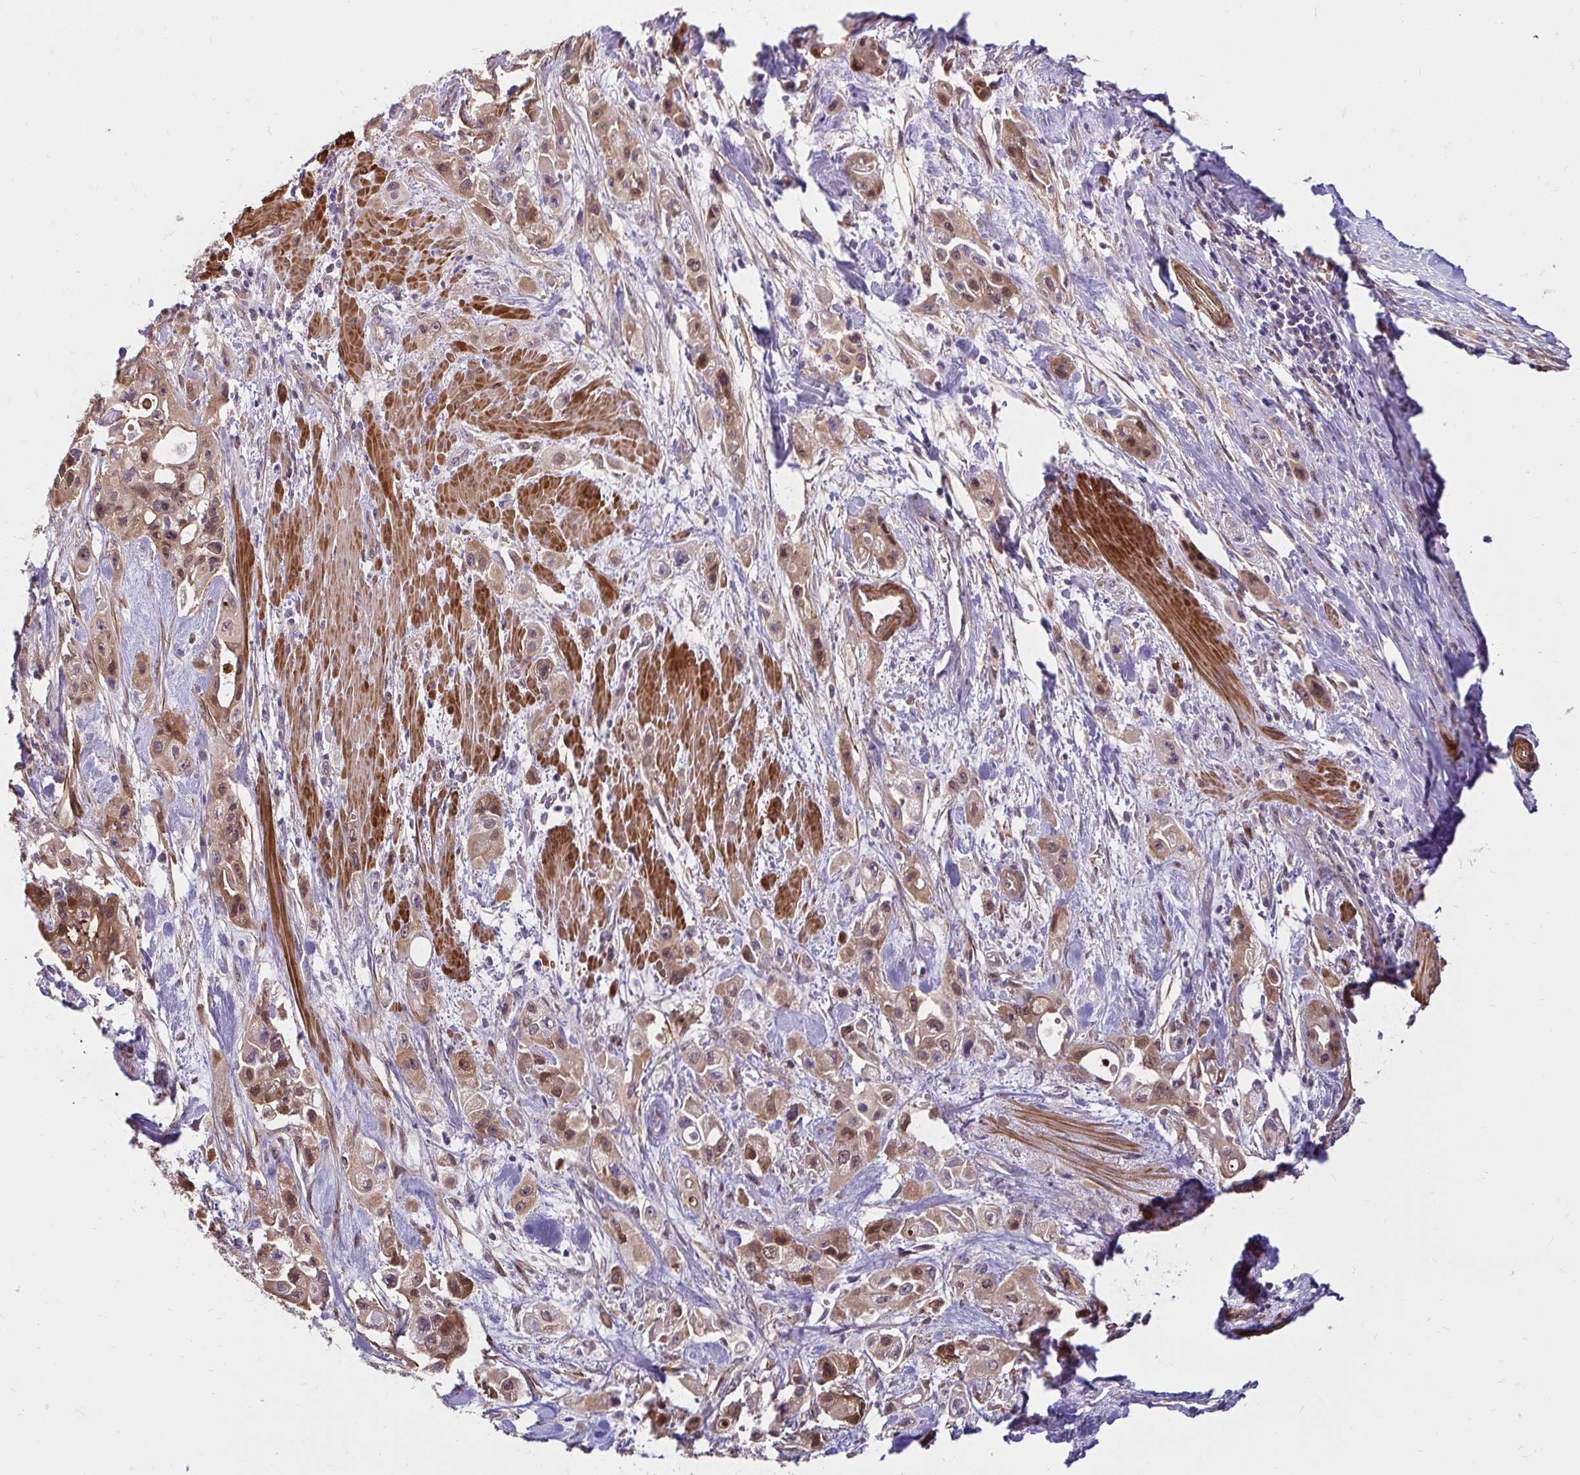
{"staining": {"intensity": "weak", "quantity": ">75%", "location": "cytoplasmic/membranous,nuclear"}, "tissue": "pancreatic cancer", "cell_type": "Tumor cells", "image_type": "cancer", "snomed": [{"axis": "morphology", "description": "Adenocarcinoma, NOS"}, {"axis": "topography", "description": "Pancreas"}], "caption": "Weak cytoplasmic/membranous and nuclear positivity is appreciated in about >75% of tumor cells in pancreatic adenocarcinoma. (DAB (3,3'-diaminobenzidine) IHC, brown staining for protein, blue staining for nuclei).", "gene": "YAP1", "patient": {"sex": "female", "age": 66}}